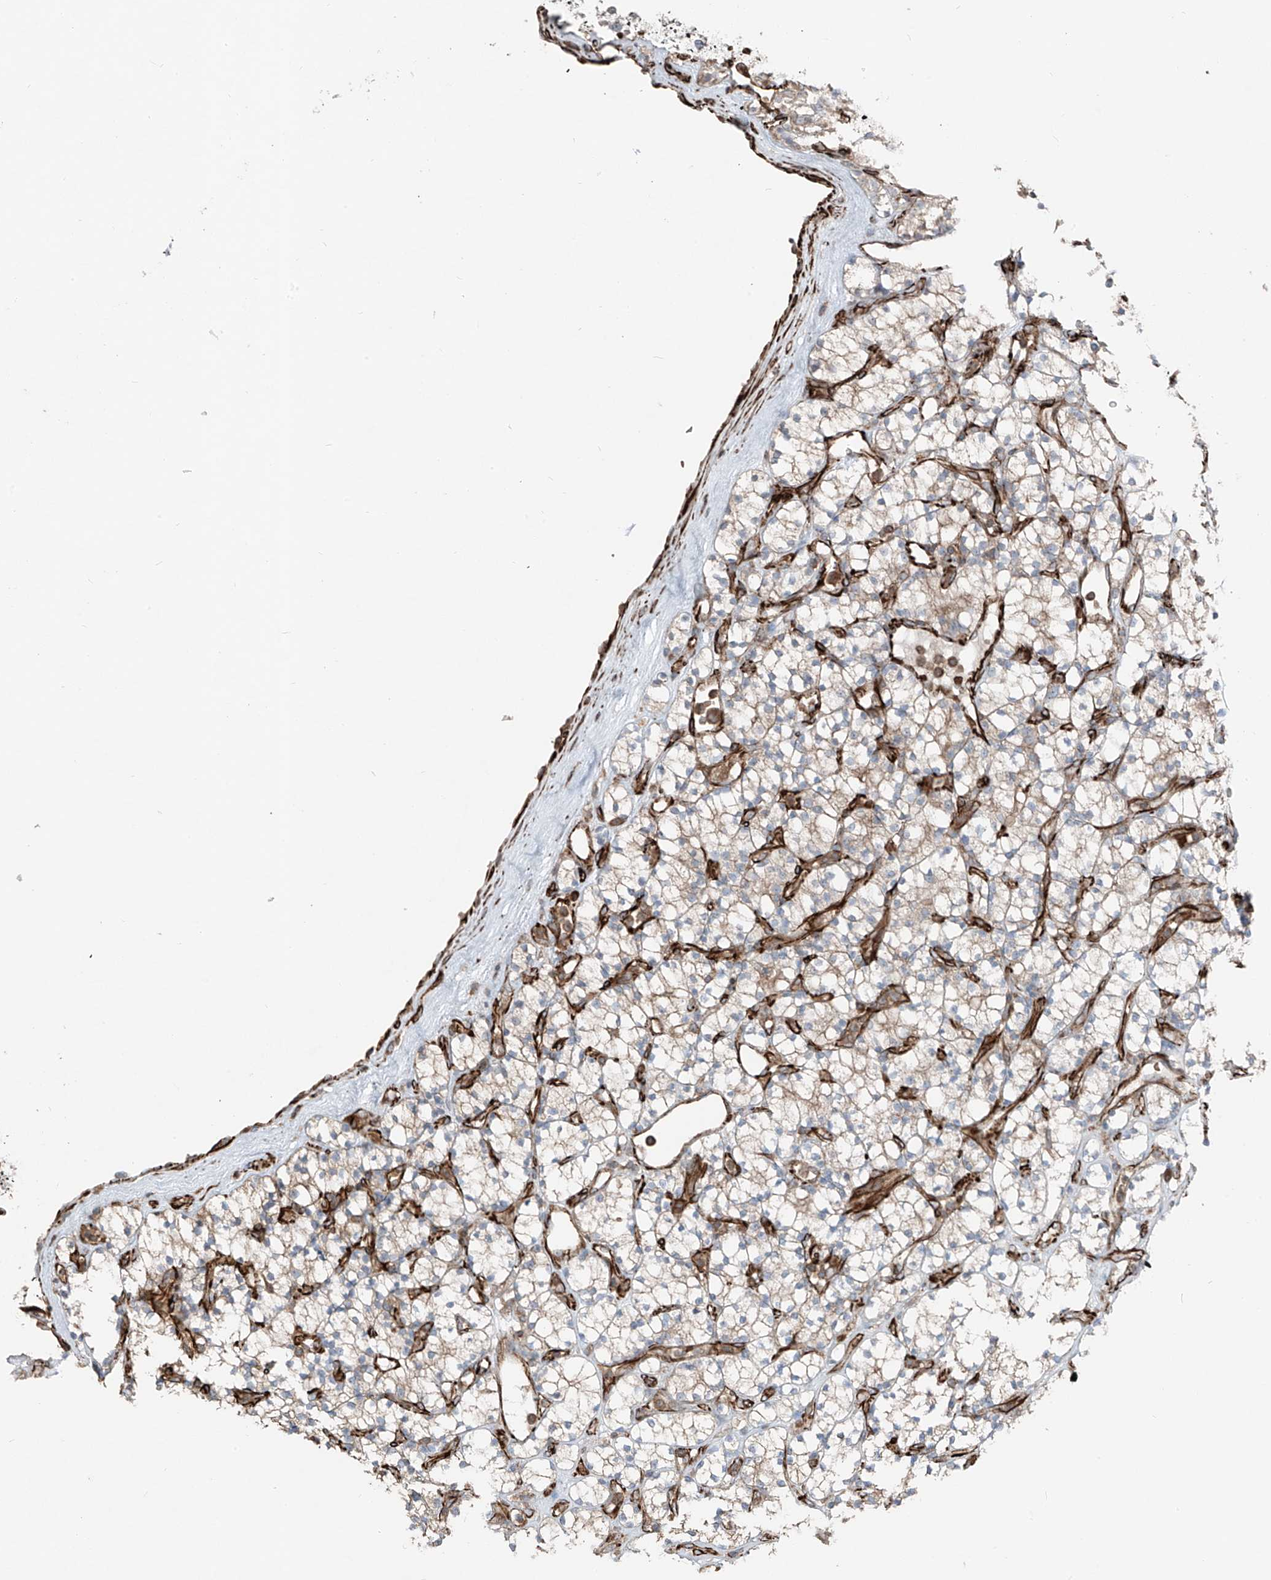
{"staining": {"intensity": "weak", "quantity": "<25%", "location": "cytoplasmic/membranous"}, "tissue": "renal cancer", "cell_type": "Tumor cells", "image_type": "cancer", "snomed": [{"axis": "morphology", "description": "Adenocarcinoma, NOS"}, {"axis": "topography", "description": "Kidney"}], "caption": "Tumor cells are negative for brown protein staining in renal cancer.", "gene": "ERLEC1", "patient": {"sex": "male", "age": 77}}